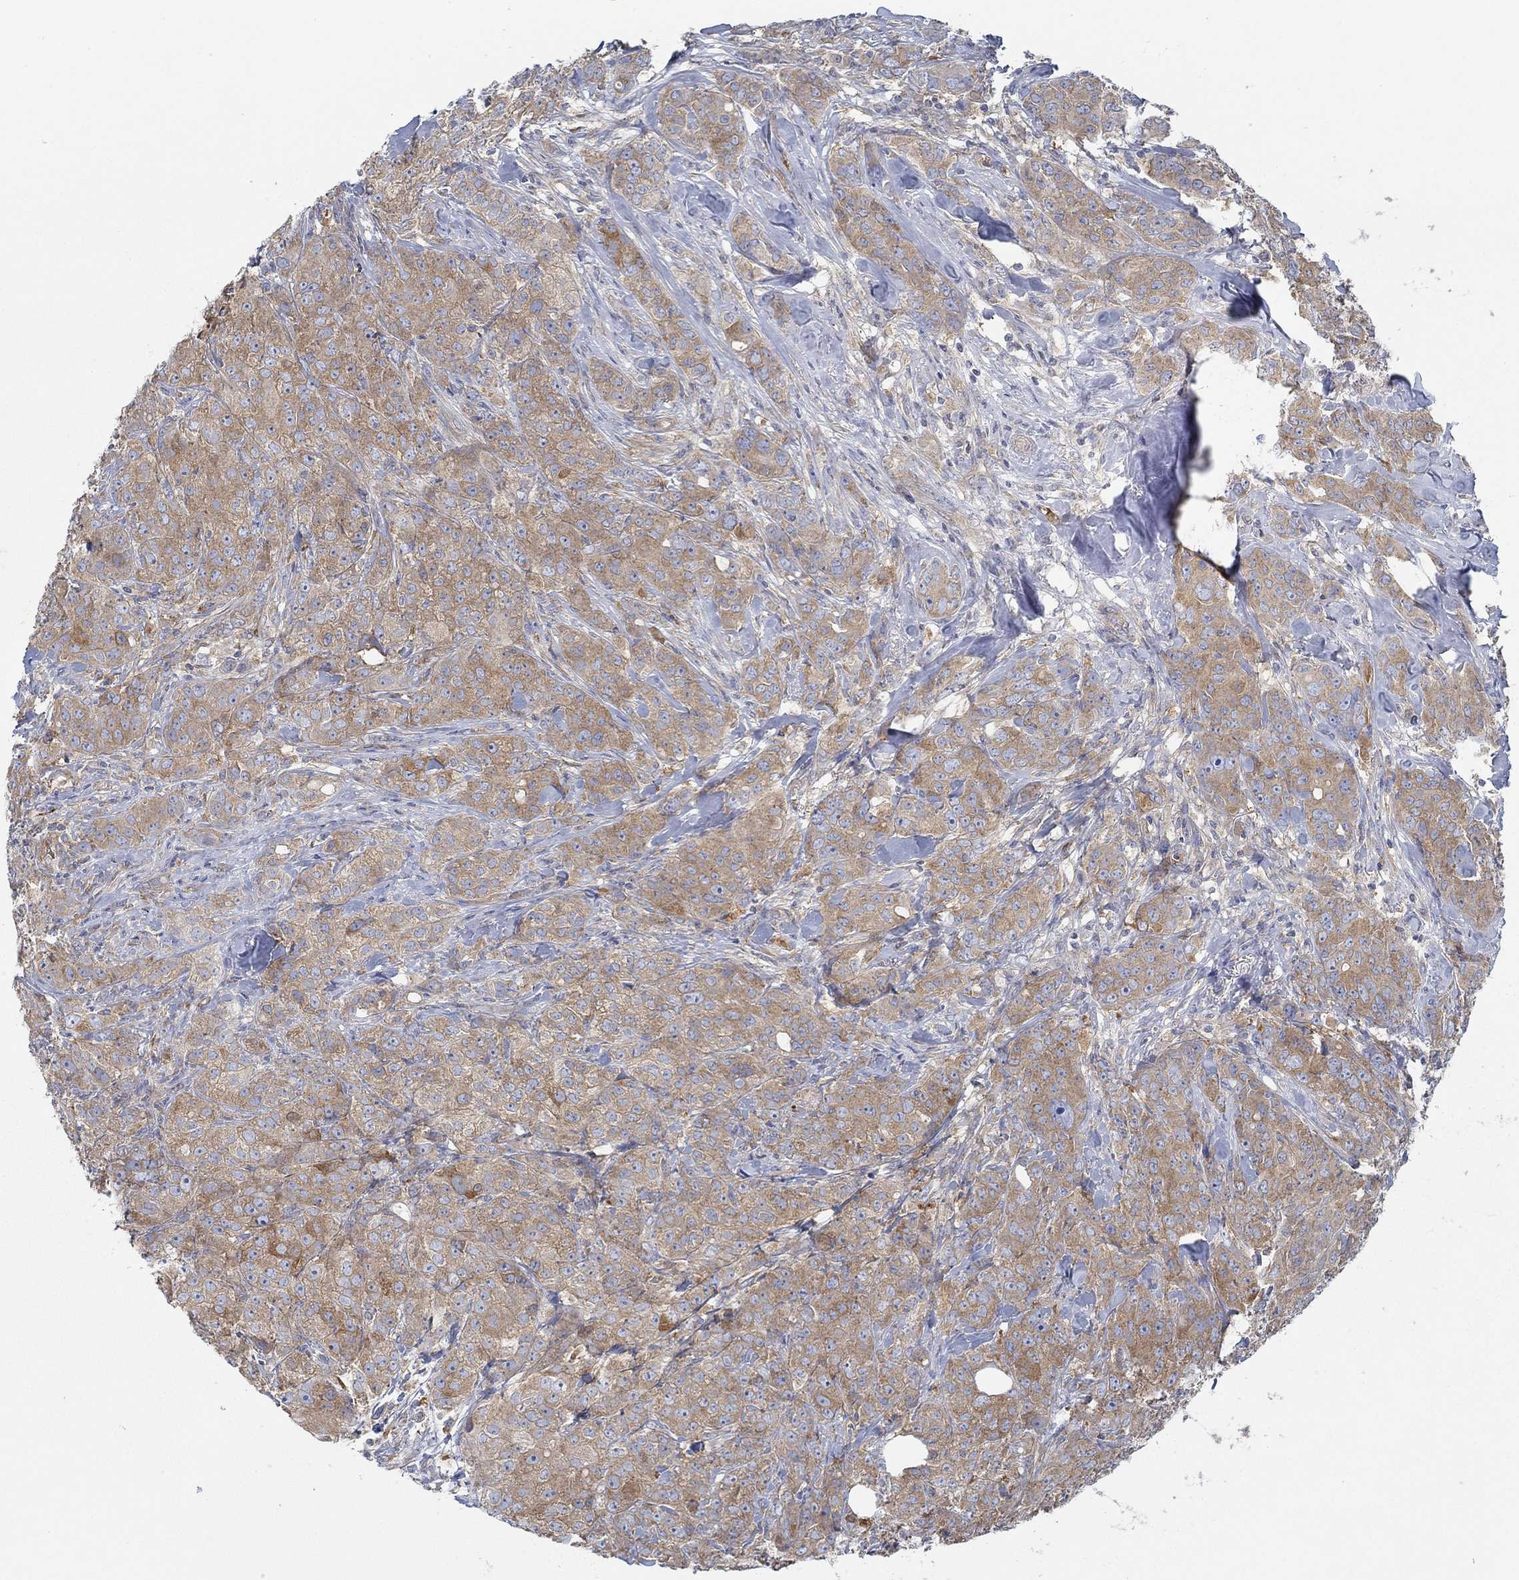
{"staining": {"intensity": "strong", "quantity": ">75%", "location": "cytoplasmic/membranous"}, "tissue": "breast cancer", "cell_type": "Tumor cells", "image_type": "cancer", "snomed": [{"axis": "morphology", "description": "Duct carcinoma"}, {"axis": "topography", "description": "Breast"}], "caption": "Breast cancer (intraductal carcinoma) stained for a protein exhibits strong cytoplasmic/membranous positivity in tumor cells.", "gene": "SPAG9", "patient": {"sex": "female", "age": 43}}